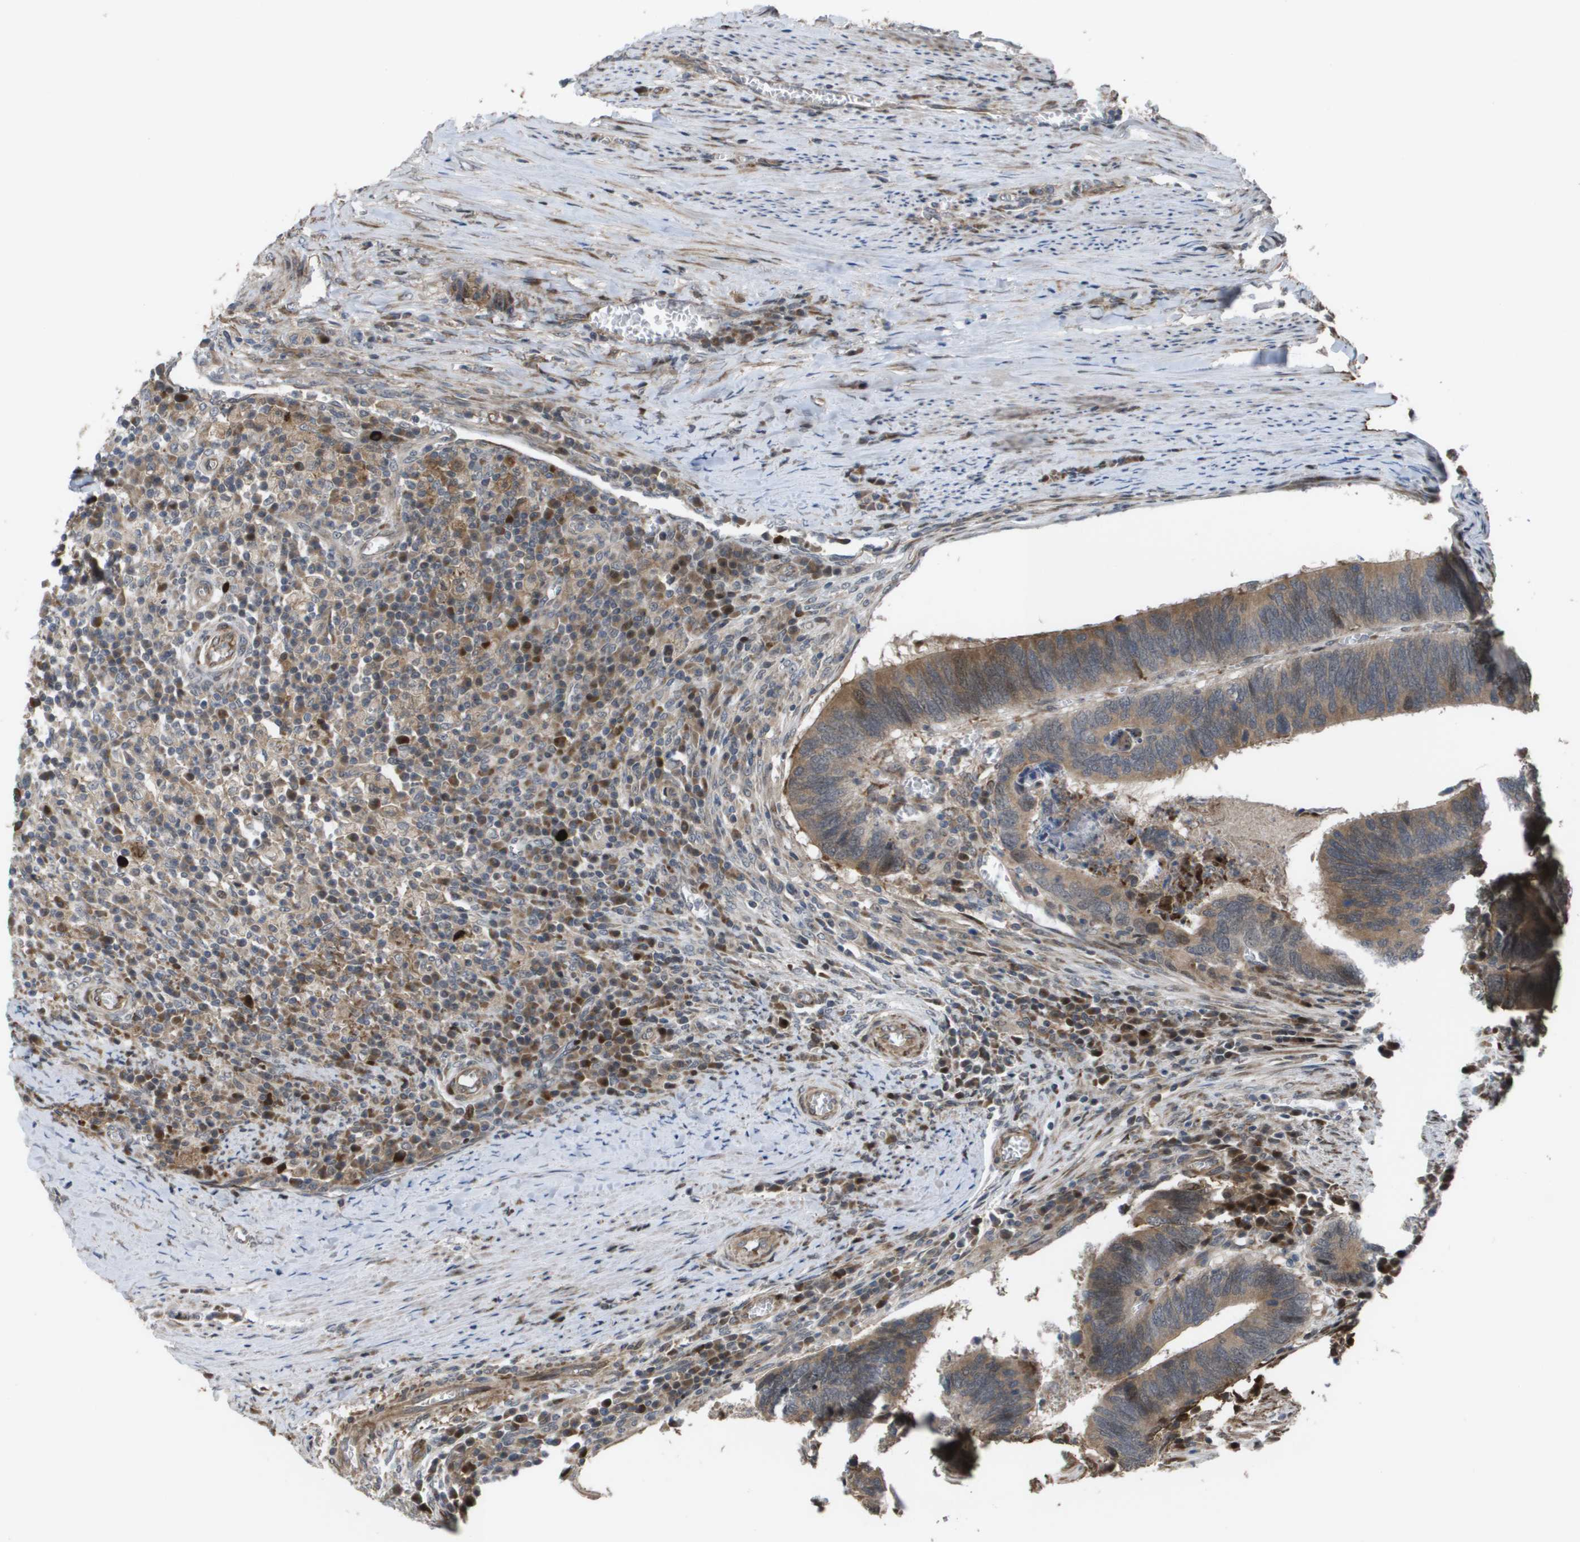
{"staining": {"intensity": "moderate", "quantity": ">75%", "location": "cytoplasmic/membranous"}, "tissue": "colorectal cancer", "cell_type": "Tumor cells", "image_type": "cancer", "snomed": [{"axis": "morphology", "description": "Adenocarcinoma, NOS"}, {"axis": "topography", "description": "Colon"}], "caption": "Human colorectal adenocarcinoma stained with a protein marker demonstrates moderate staining in tumor cells.", "gene": "AXIN2", "patient": {"sex": "male", "age": 72}}